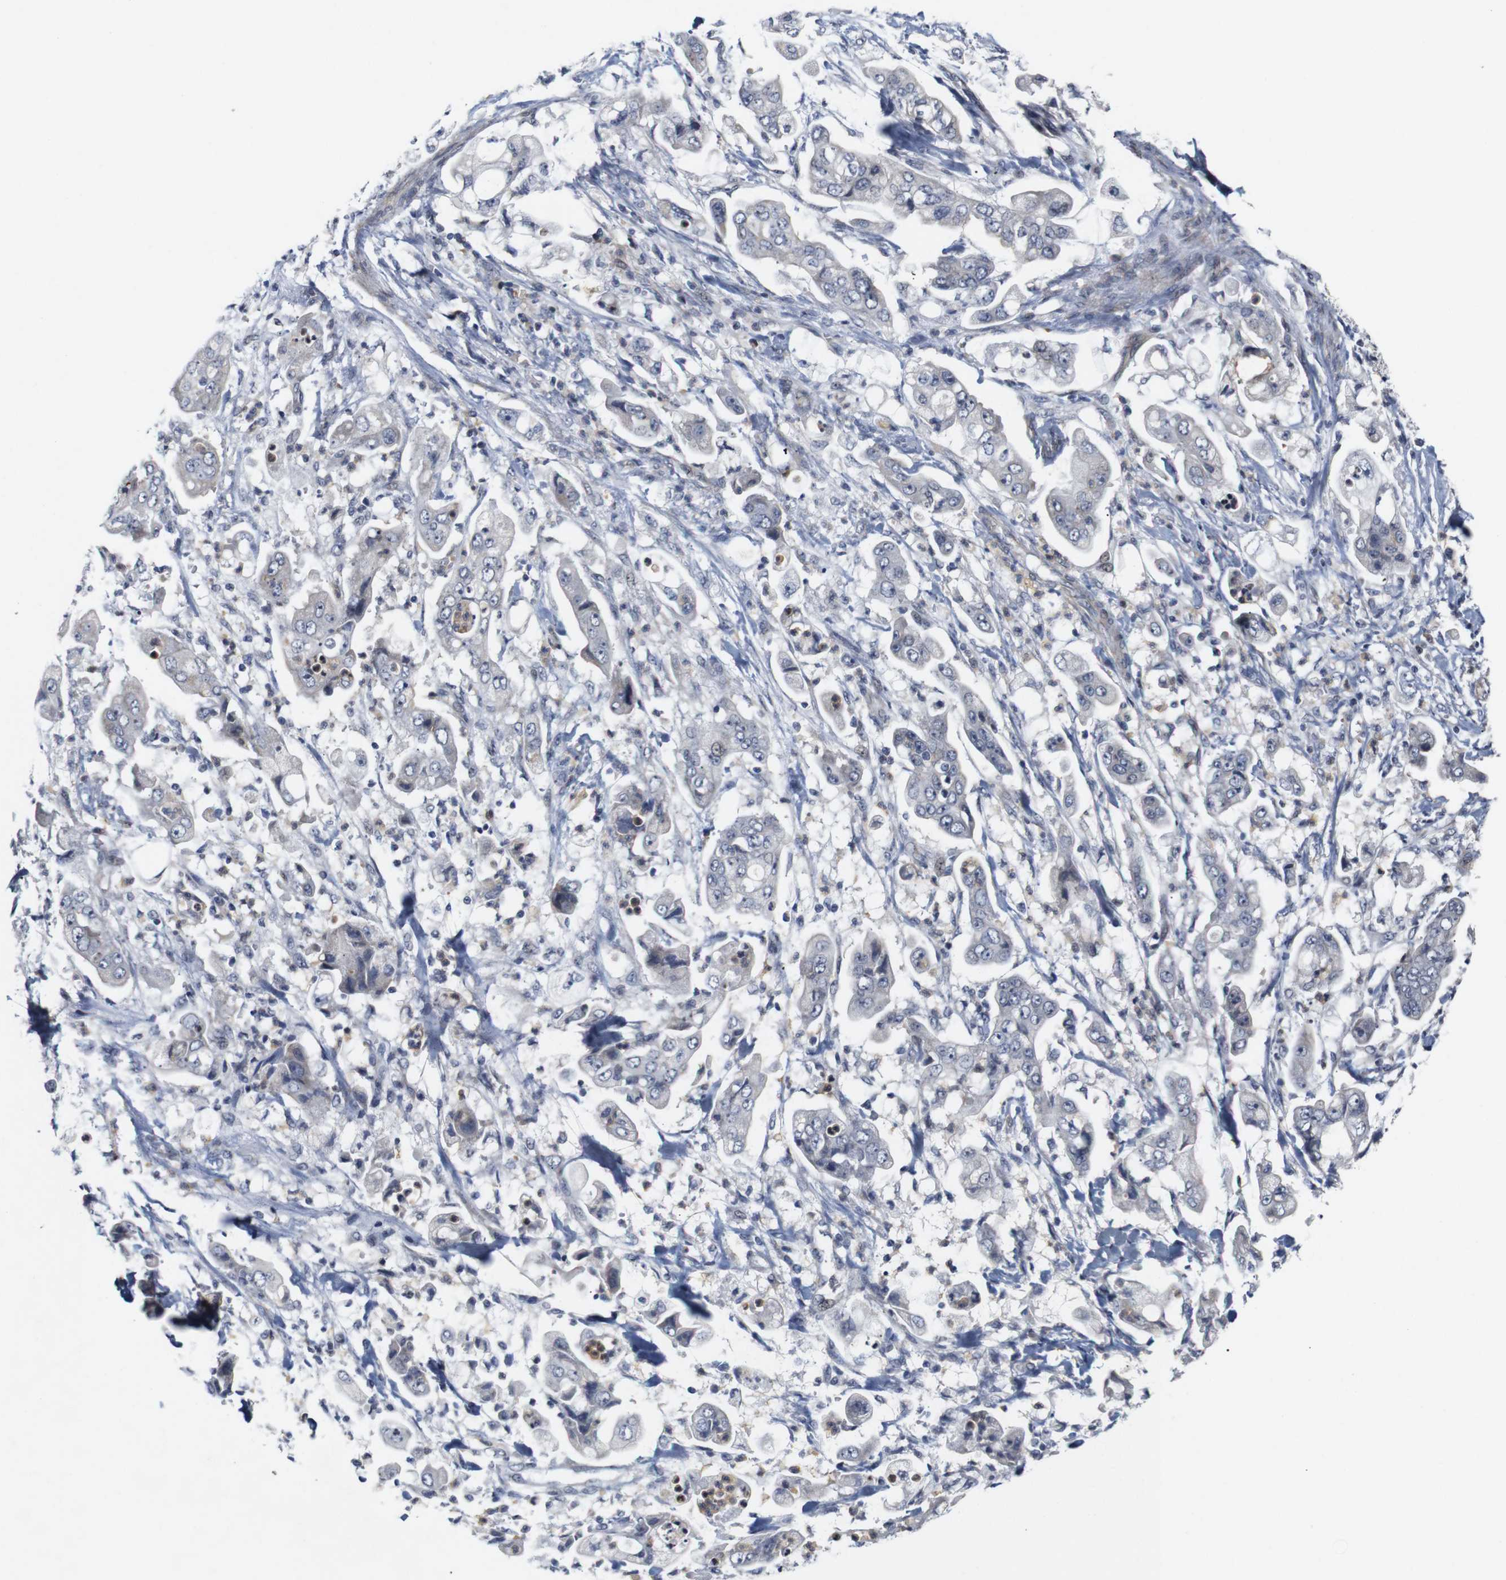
{"staining": {"intensity": "weak", "quantity": "<25%", "location": "cytoplasmic/membranous"}, "tissue": "stomach cancer", "cell_type": "Tumor cells", "image_type": "cancer", "snomed": [{"axis": "morphology", "description": "Adenocarcinoma, NOS"}, {"axis": "topography", "description": "Stomach"}], "caption": "A histopathology image of stomach adenocarcinoma stained for a protein reveals no brown staining in tumor cells.", "gene": "CYB561", "patient": {"sex": "male", "age": 62}}